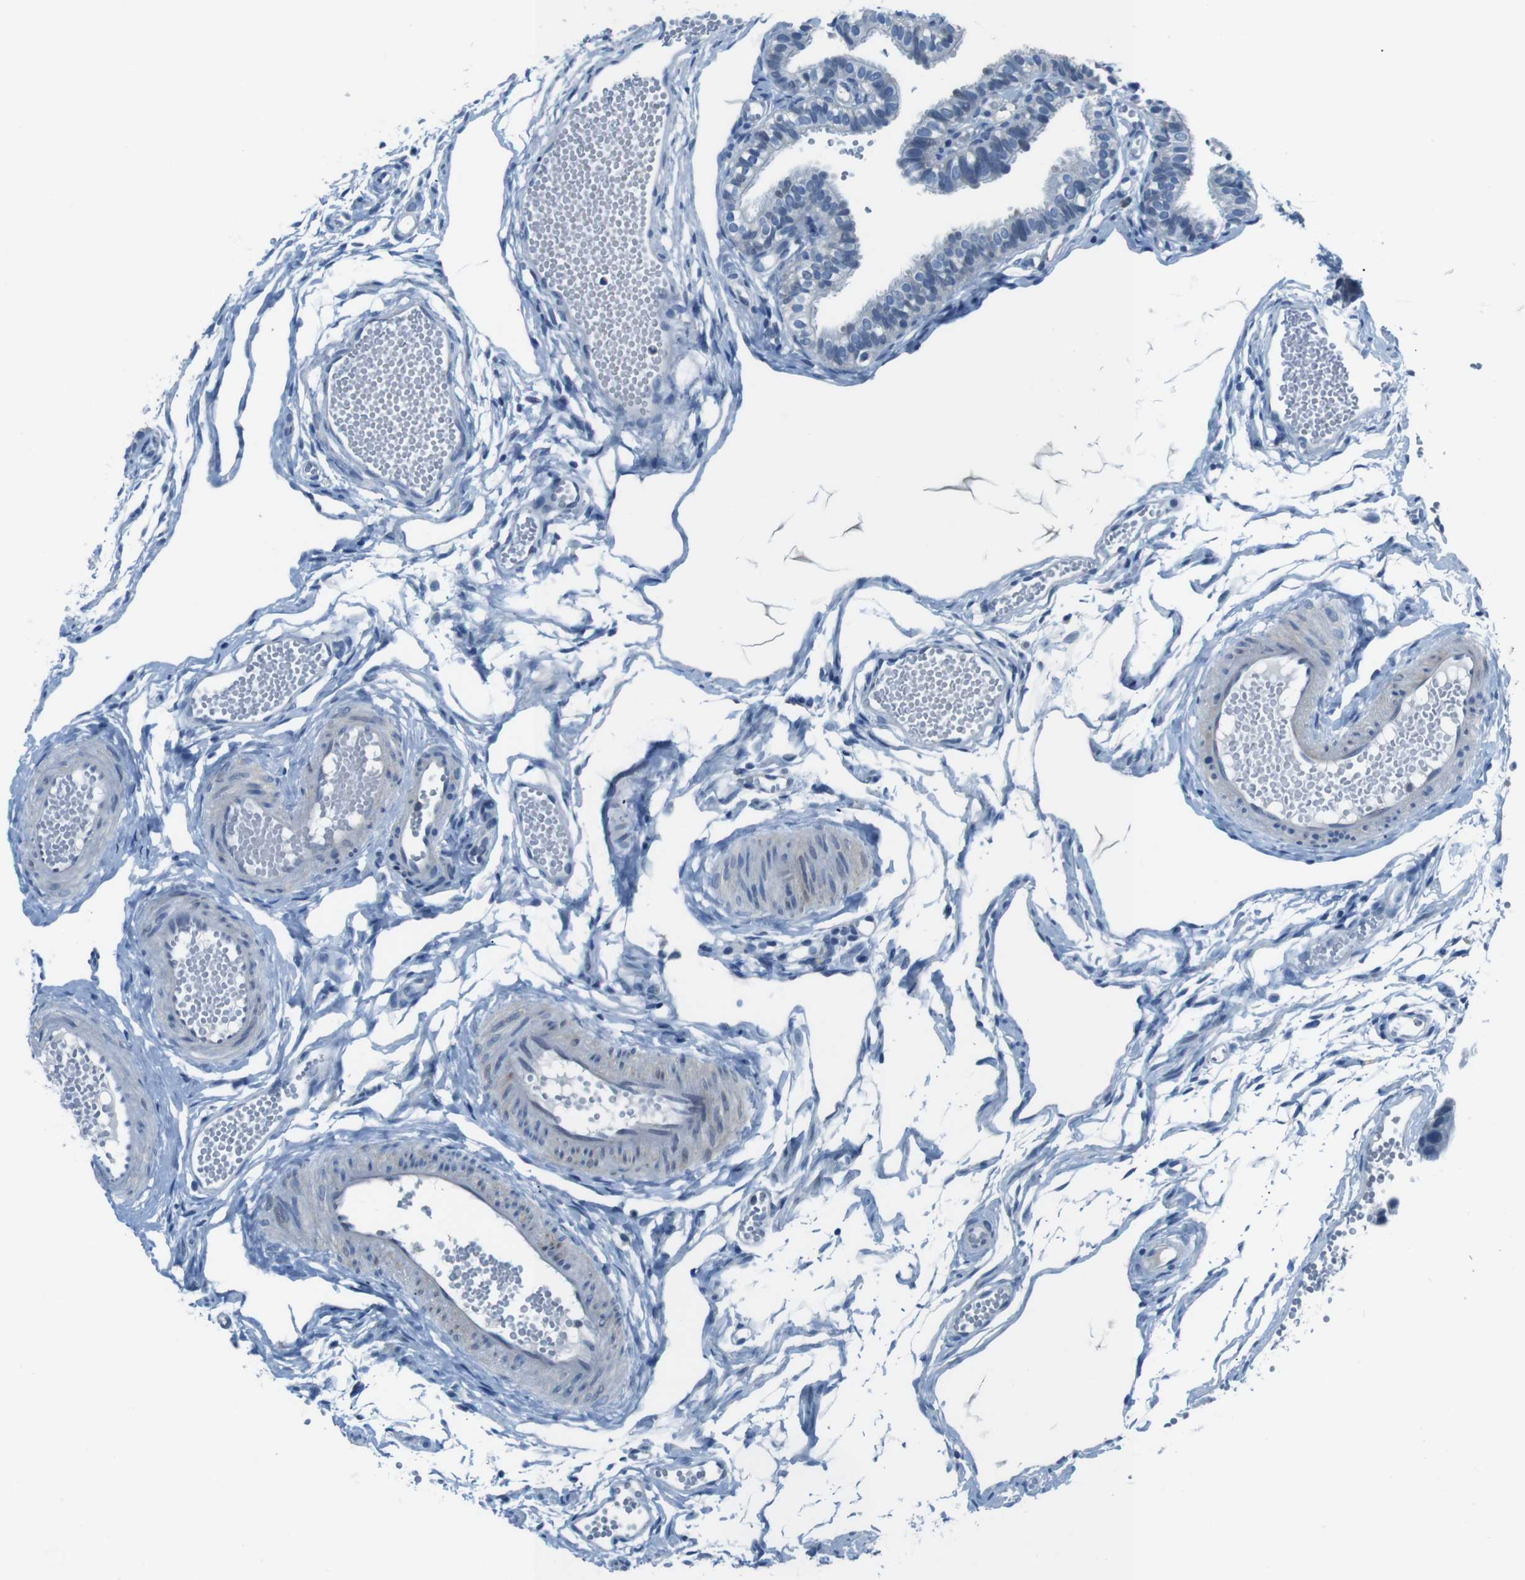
{"staining": {"intensity": "negative", "quantity": "none", "location": "none"}, "tissue": "fallopian tube", "cell_type": "Glandular cells", "image_type": "normal", "snomed": [{"axis": "morphology", "description": "Normal tissue, NOS"}, {"axis": "topography", "description": "Fallopian tube"}, {"axis": "topography", "description": "Placenta"}], "caption": "A high-resolution image shows IHC staining of normal fallopian tube, which shows no significant expression in glandular cells.", "gene": "NANOS2", "patient": {"sex": "female", "age": 34}}